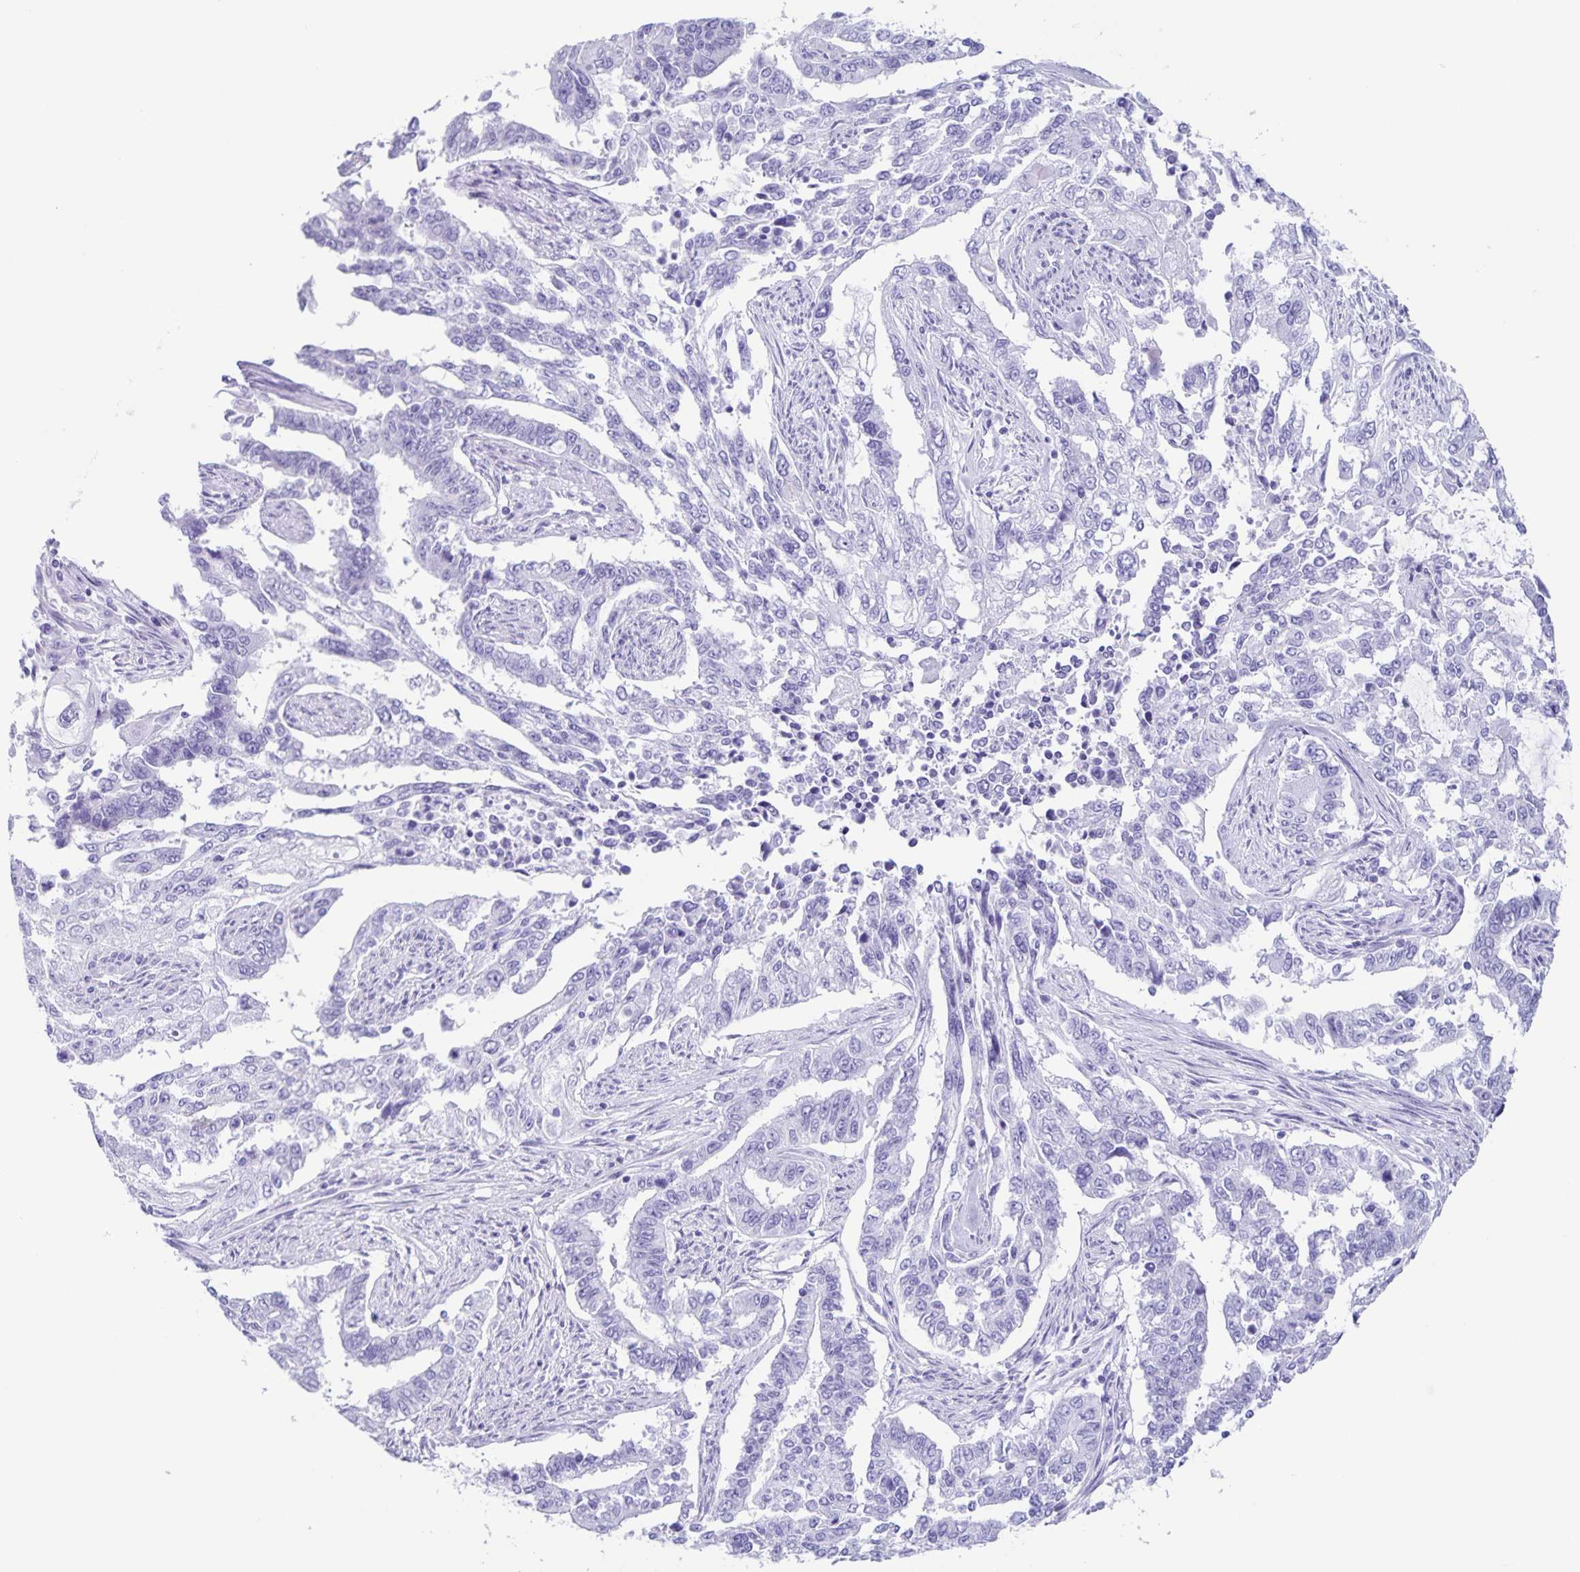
{"staining": {"intensity": "negative", "quantity": "none", "location": "none"}, "tissue": "endometrial cancer", "cell_type": "Tumor cells", "image_type": "cancer", "snomed": [{"axis": "morphology", "description": "Adenocarcinoma, NOS"}, {"axis": "topography", "description": "Uterus"}], "caption": "Immunohistochemical staining of human endometrial cancer shows no significant positivity in tumor cells.", "gene": "C12orf56", "patient": {"sex": "female", "age": 59}}